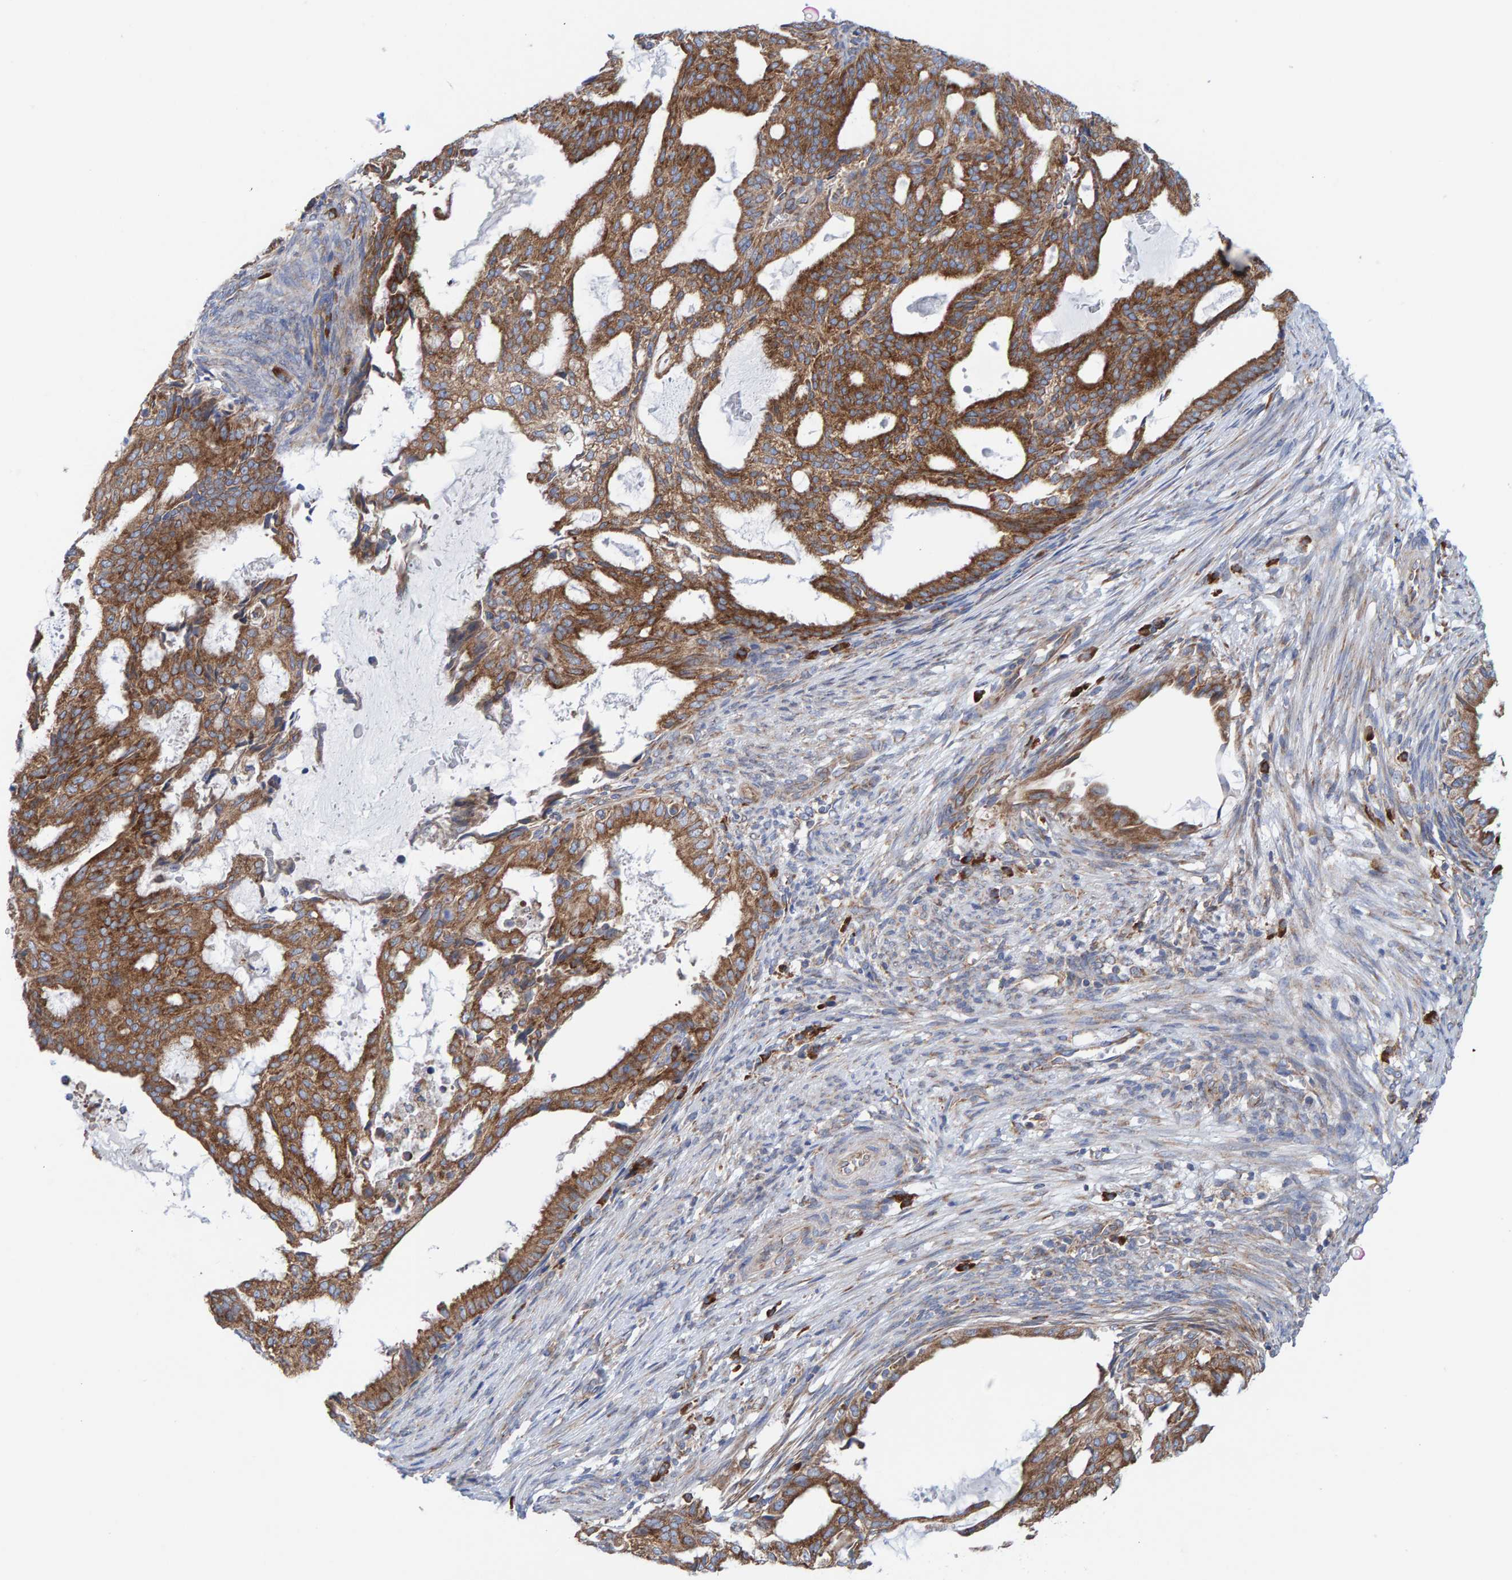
{"staining": {"intensity": "moderate", "quantity": ">75%", "location": "cytoplasmic/membranous"}, "tissue": "endometrial cancer", "cell_type": "Tumor cells", "image_type": "cancer", "snomed": [{"axis": "morphology", "description": "Adenocarcinoma, NOS"}, {"axis": "topography", "description": "Endometrium"}], "caption": "IHC image of neoplastic tissue: adenocarcinoma (endometrial) stained using IHC exhibits medium levels of moderate protein expression localized specifically in the cytoplasmic/membranous of tumor cells, appearing as a cytoplasmic/membranous brown color.", "gene": "CDK5RAP3", "patient": {"sex": "female", "age": 58}}